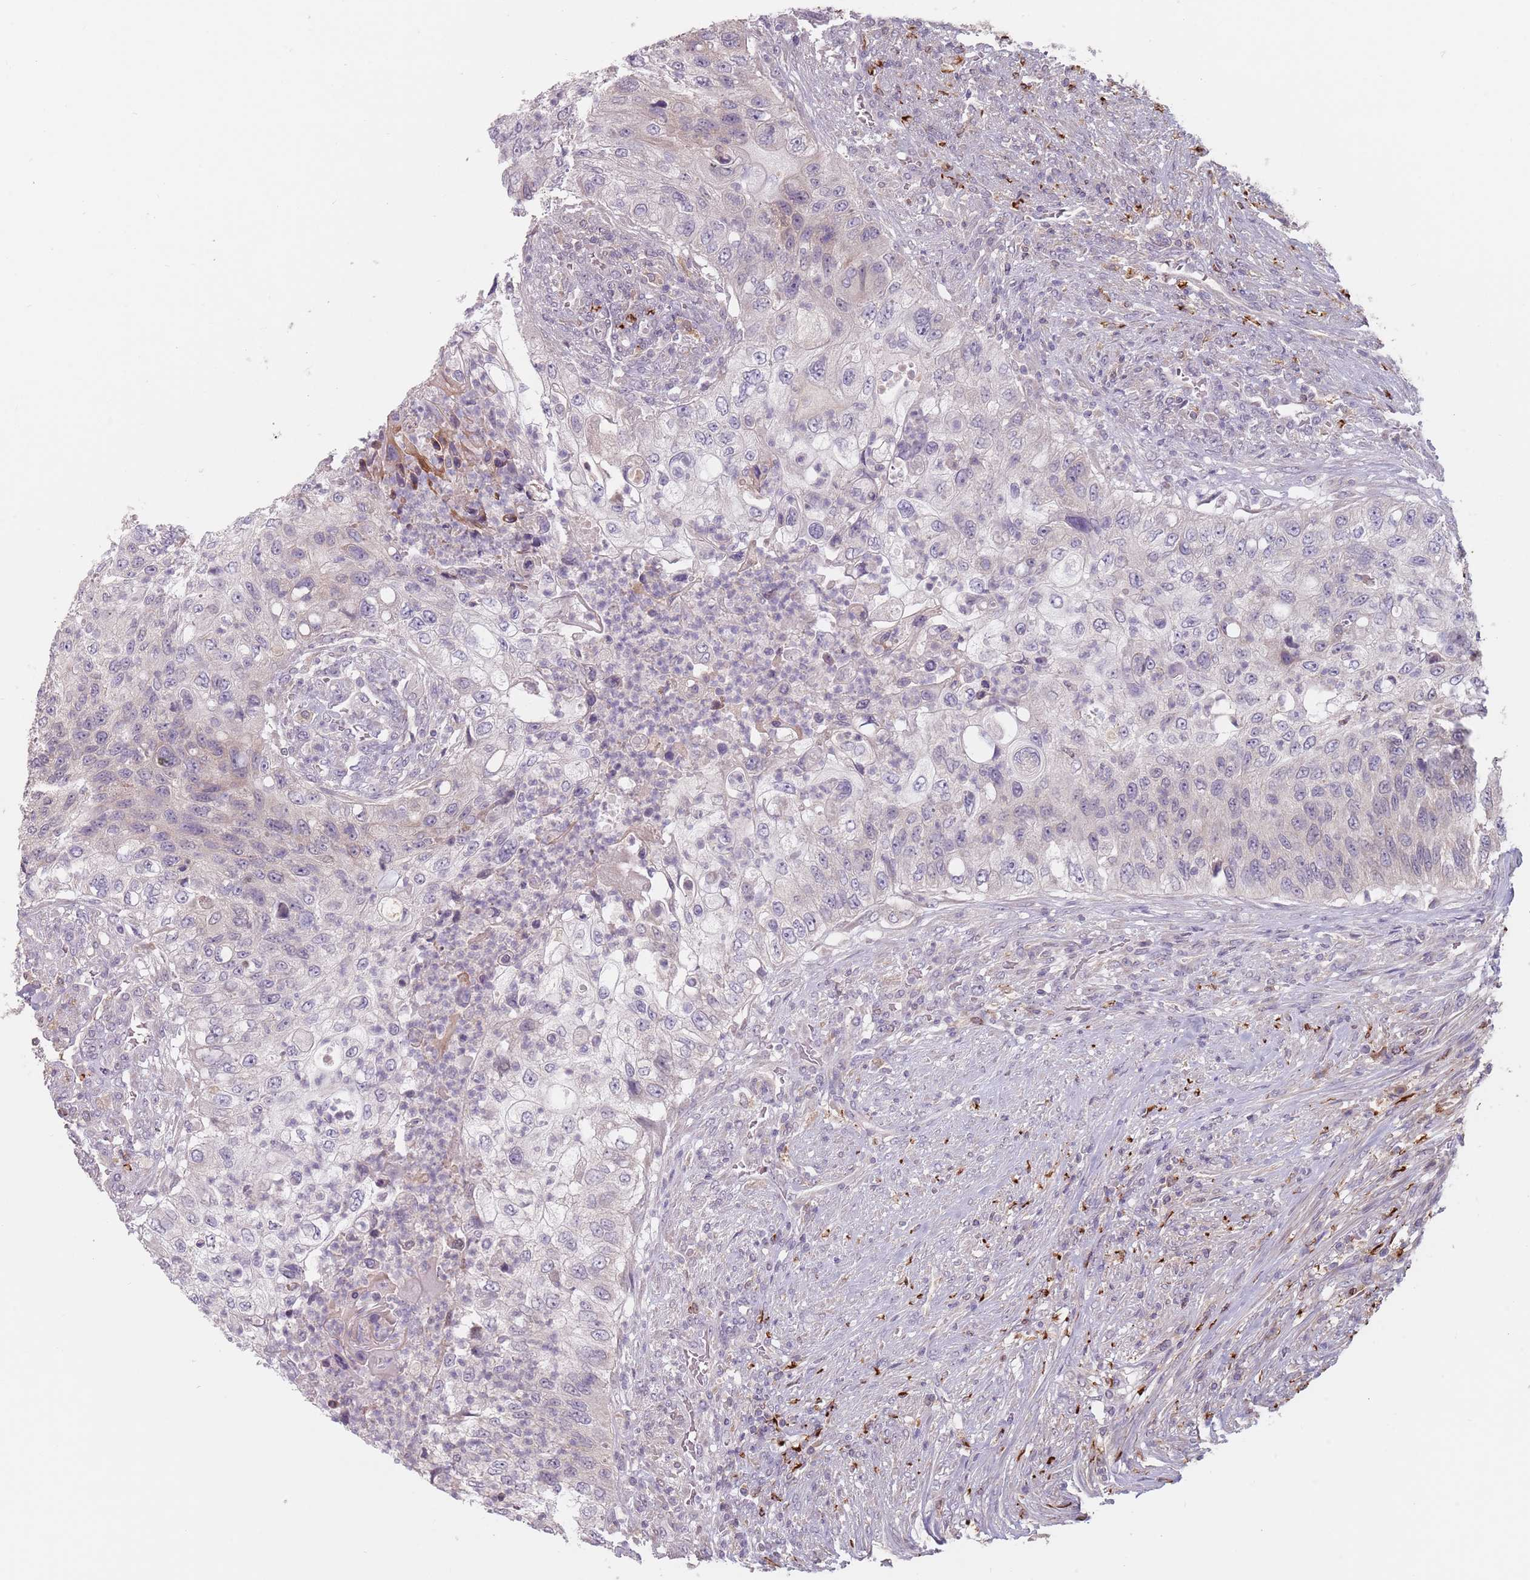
{"staining": {"intensity": "negative", "quantity": "none", "location": "none"}, "tissue": "urothelial cancer", "cell_type": "Tumor cells", "image_type": "cancer", "snomed": [{"axis": "morphology", "description": "Urothelial carcinoma, High grade"}, {"axis": "topography", "description": "Urinary bladder"}], "caption": "The IHC micrograph has no significant positivity in tumor cells of urothelial cancer tissue.", "gene": "NAXE", "patient": {"sex": "female", "age": 60}}